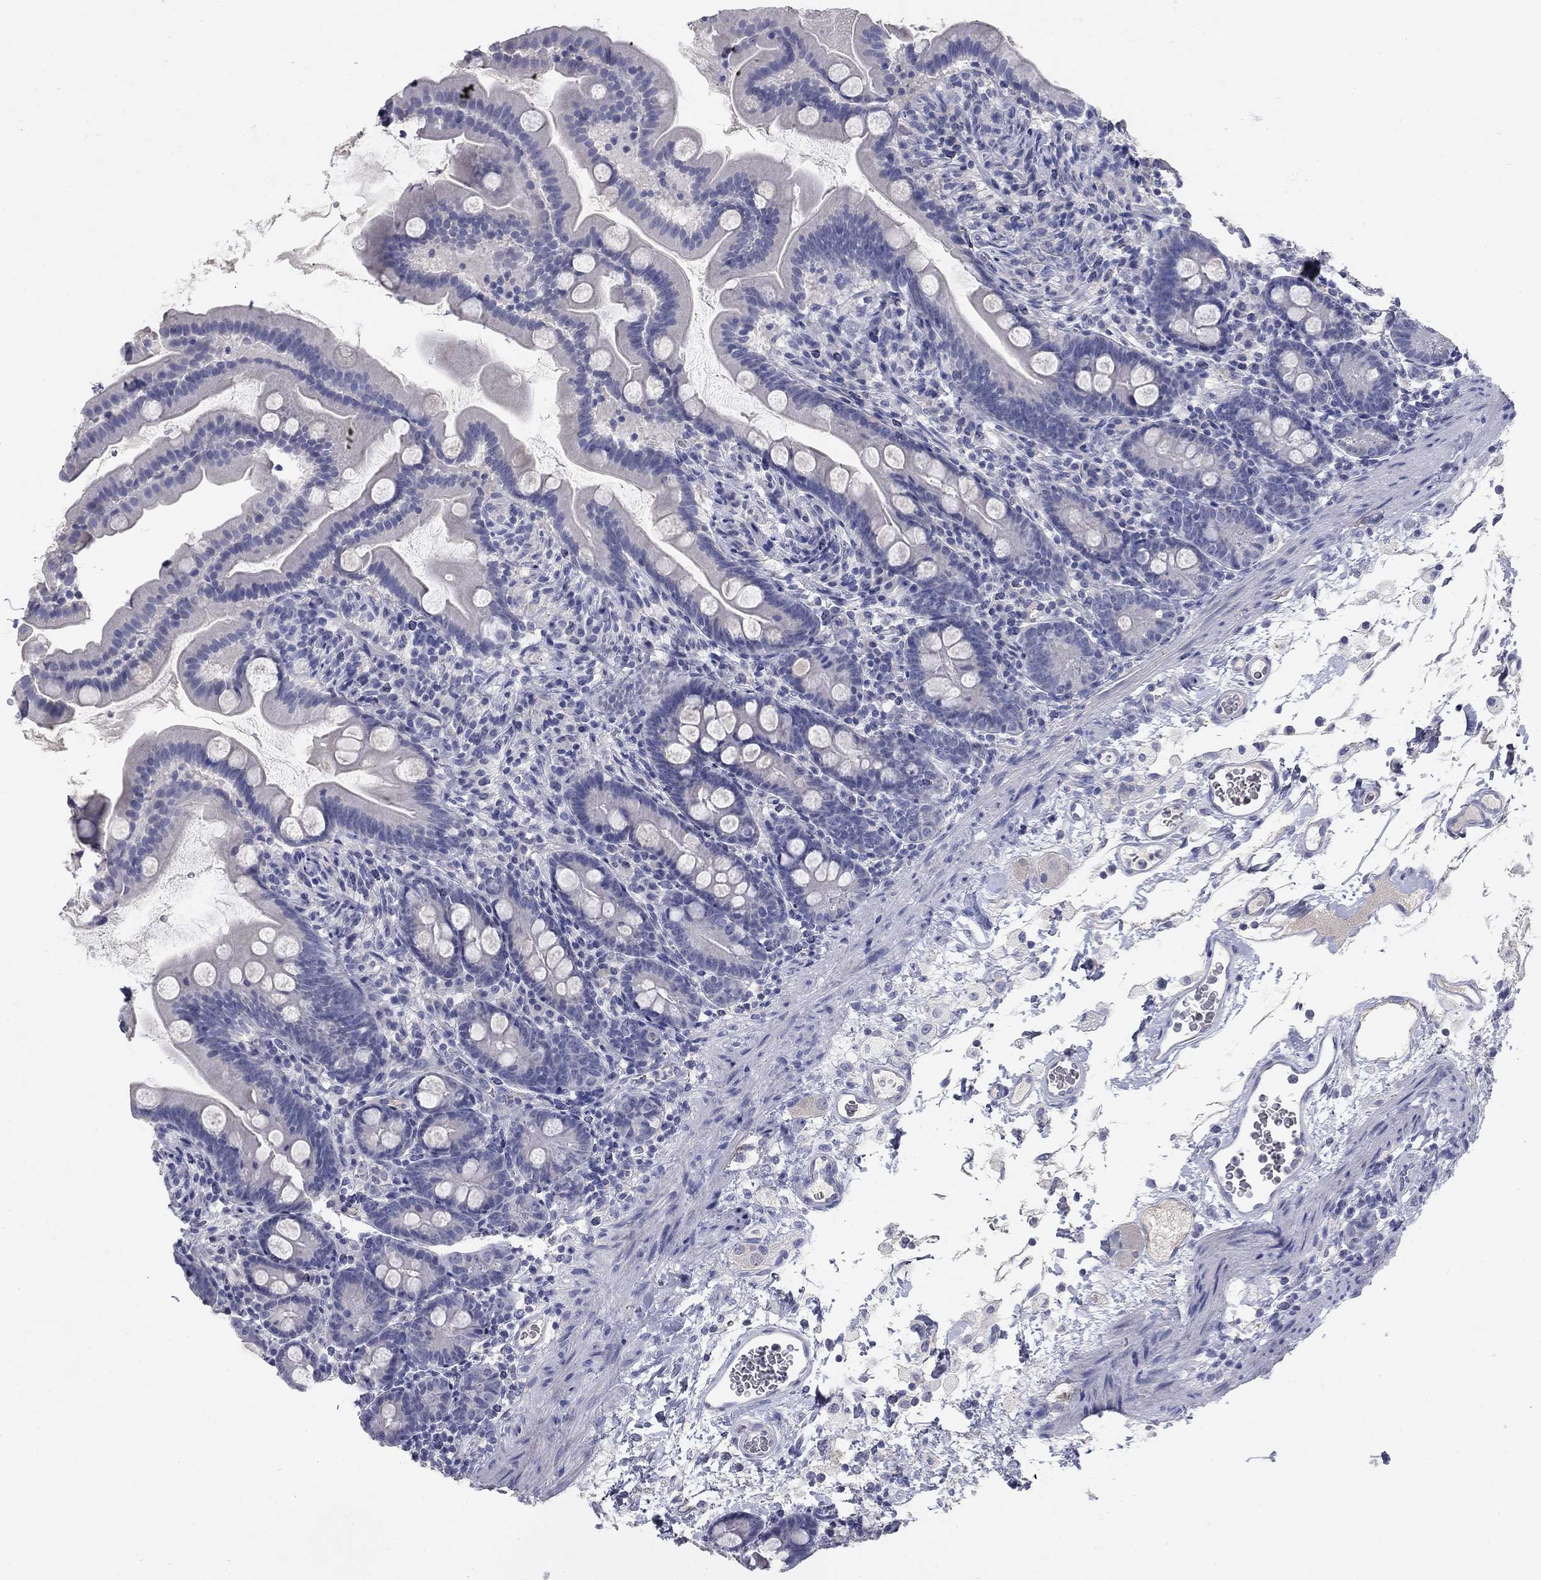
{"staining": {"intensity": "negative", "quantity": "none", "location": "none"}, "tissue": "small intestine", "cell_type": "Glandular cells", "image_type": "normal", "snomed": [{"axis": "morphology", "description": "Normal tissue, NOS"}, {"axis": "topography", "description": "Small intestine"}], "caption": "Immunohistochemistry (IHC) of benign human small intestine displays no positivity in glandular cells. The staining was performed using DAB (3,3'-diaminobenzidine) to visualize the protein expression in brown, while the nuclei were stained in blue with hematoxylin (Magnification: 20x).", "gene": "PTH1R", "patient": {"sex": "female", "age": 44}}